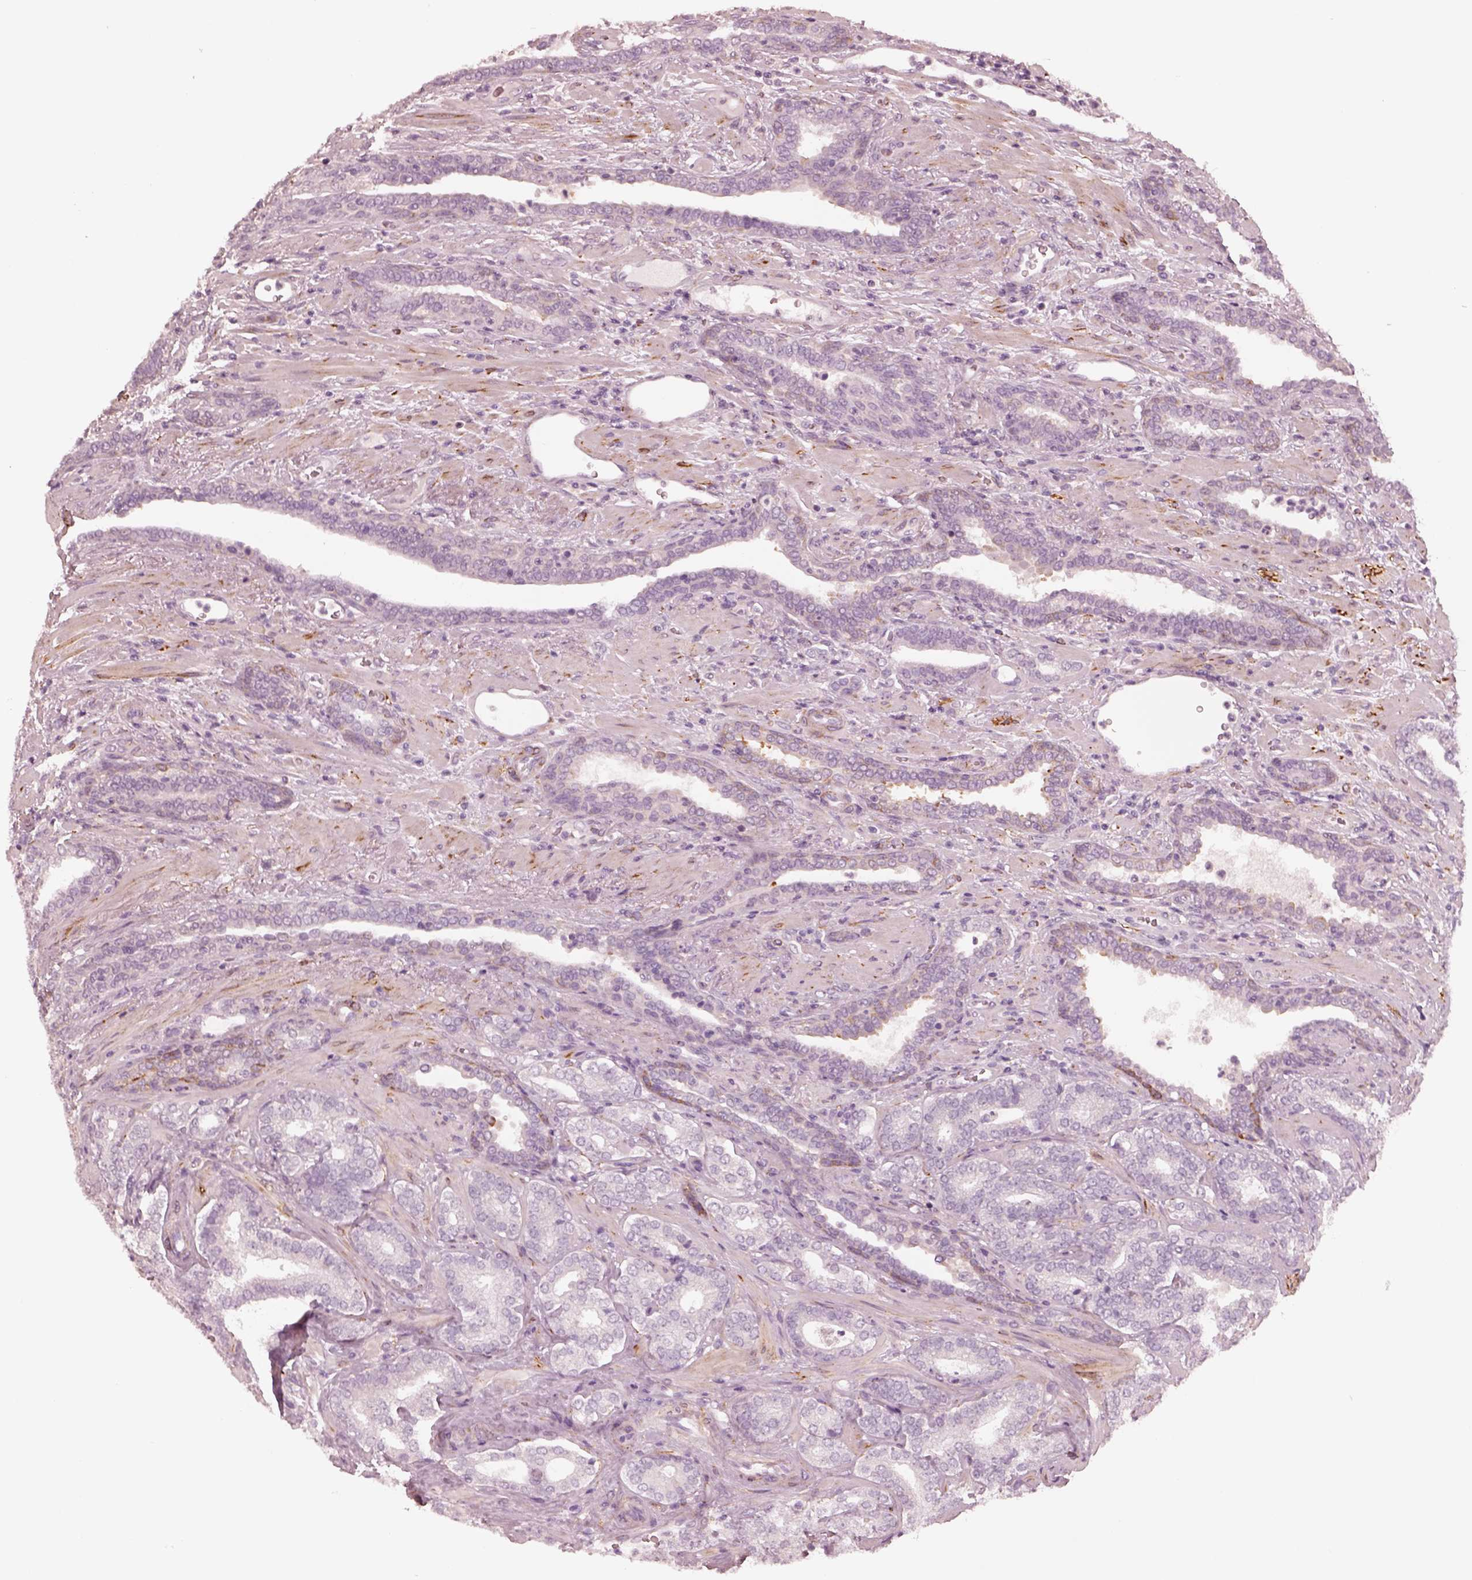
{"staining": {"intensity": "negative", "quantity": "none", "location": "none"}, "tissue": "prostate cancer", "cell_type": "Tumor cells", "image_type": "cancer", "snomed": [{"axis": "morphology", "description": "Adenocarcinoma, Low grade"}, {"axis": "topography", "description": "Prostate"}], "caption": "A histopathology image of human prostate cancer is negative for staining in tumor cells.", "gene": "DNAAF9", "patient": {"sex": "male", "age": 61}}